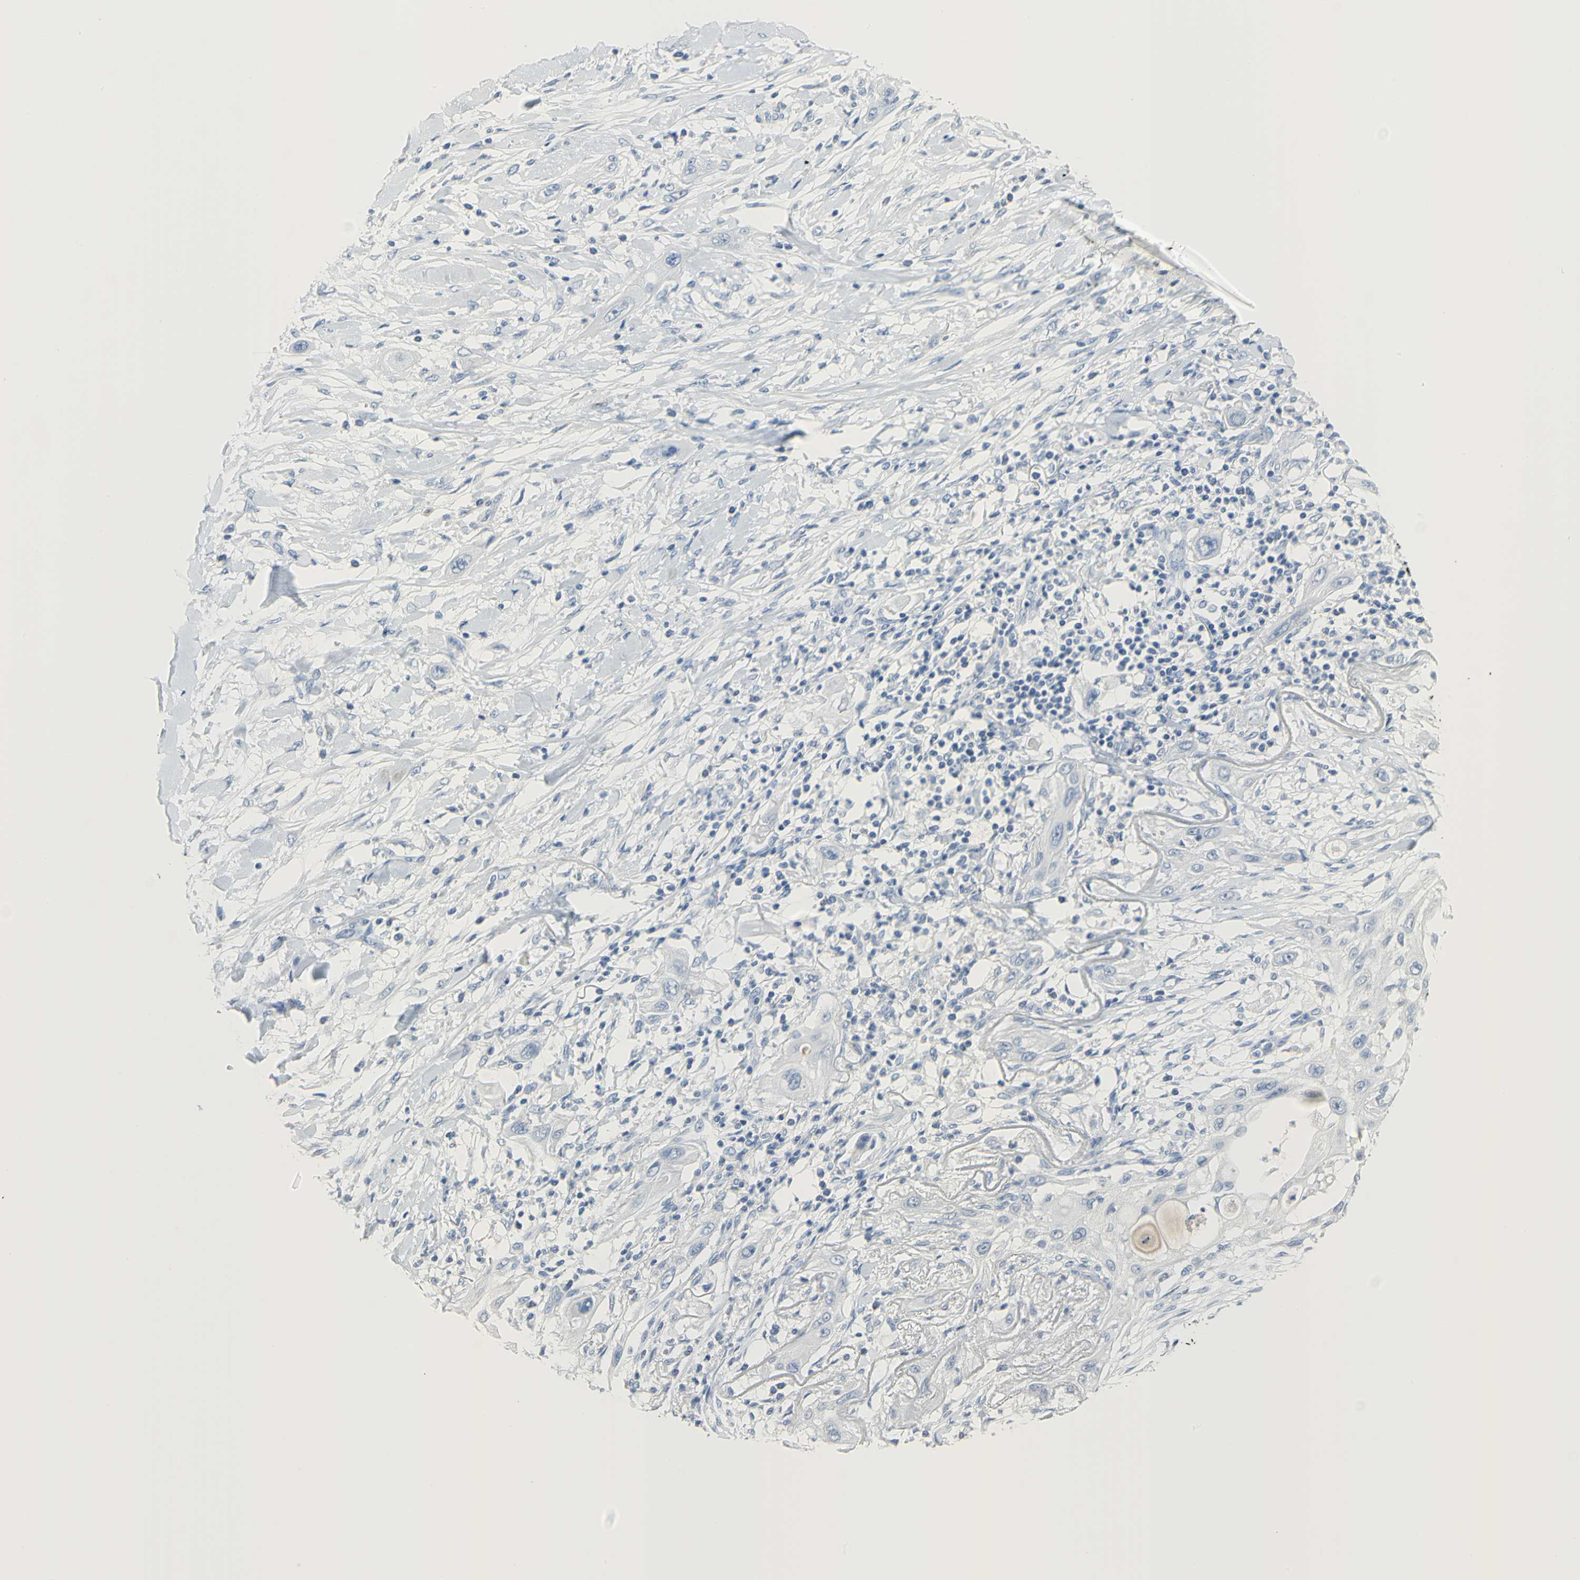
{"staining": {"intensity": "negative", "quantity": "none", "location": "none"}, "tissue": "lung cancer", "cell_type": "Tumor cells", "image_type": "cancer", "snomed": [{"axis": "morphology", "description": "Squamous cell carcinoma, NOS"}, {"axis": "topography", "description": "Lung"}], "caption": "A high-resolution histopathology image shows immunohistochemistry staining of lung squamous cell carcinoma, which shows no significant positivity in tumor cells.", "gene": "CA3", "patient": {"sex": "female", "age": 47}}